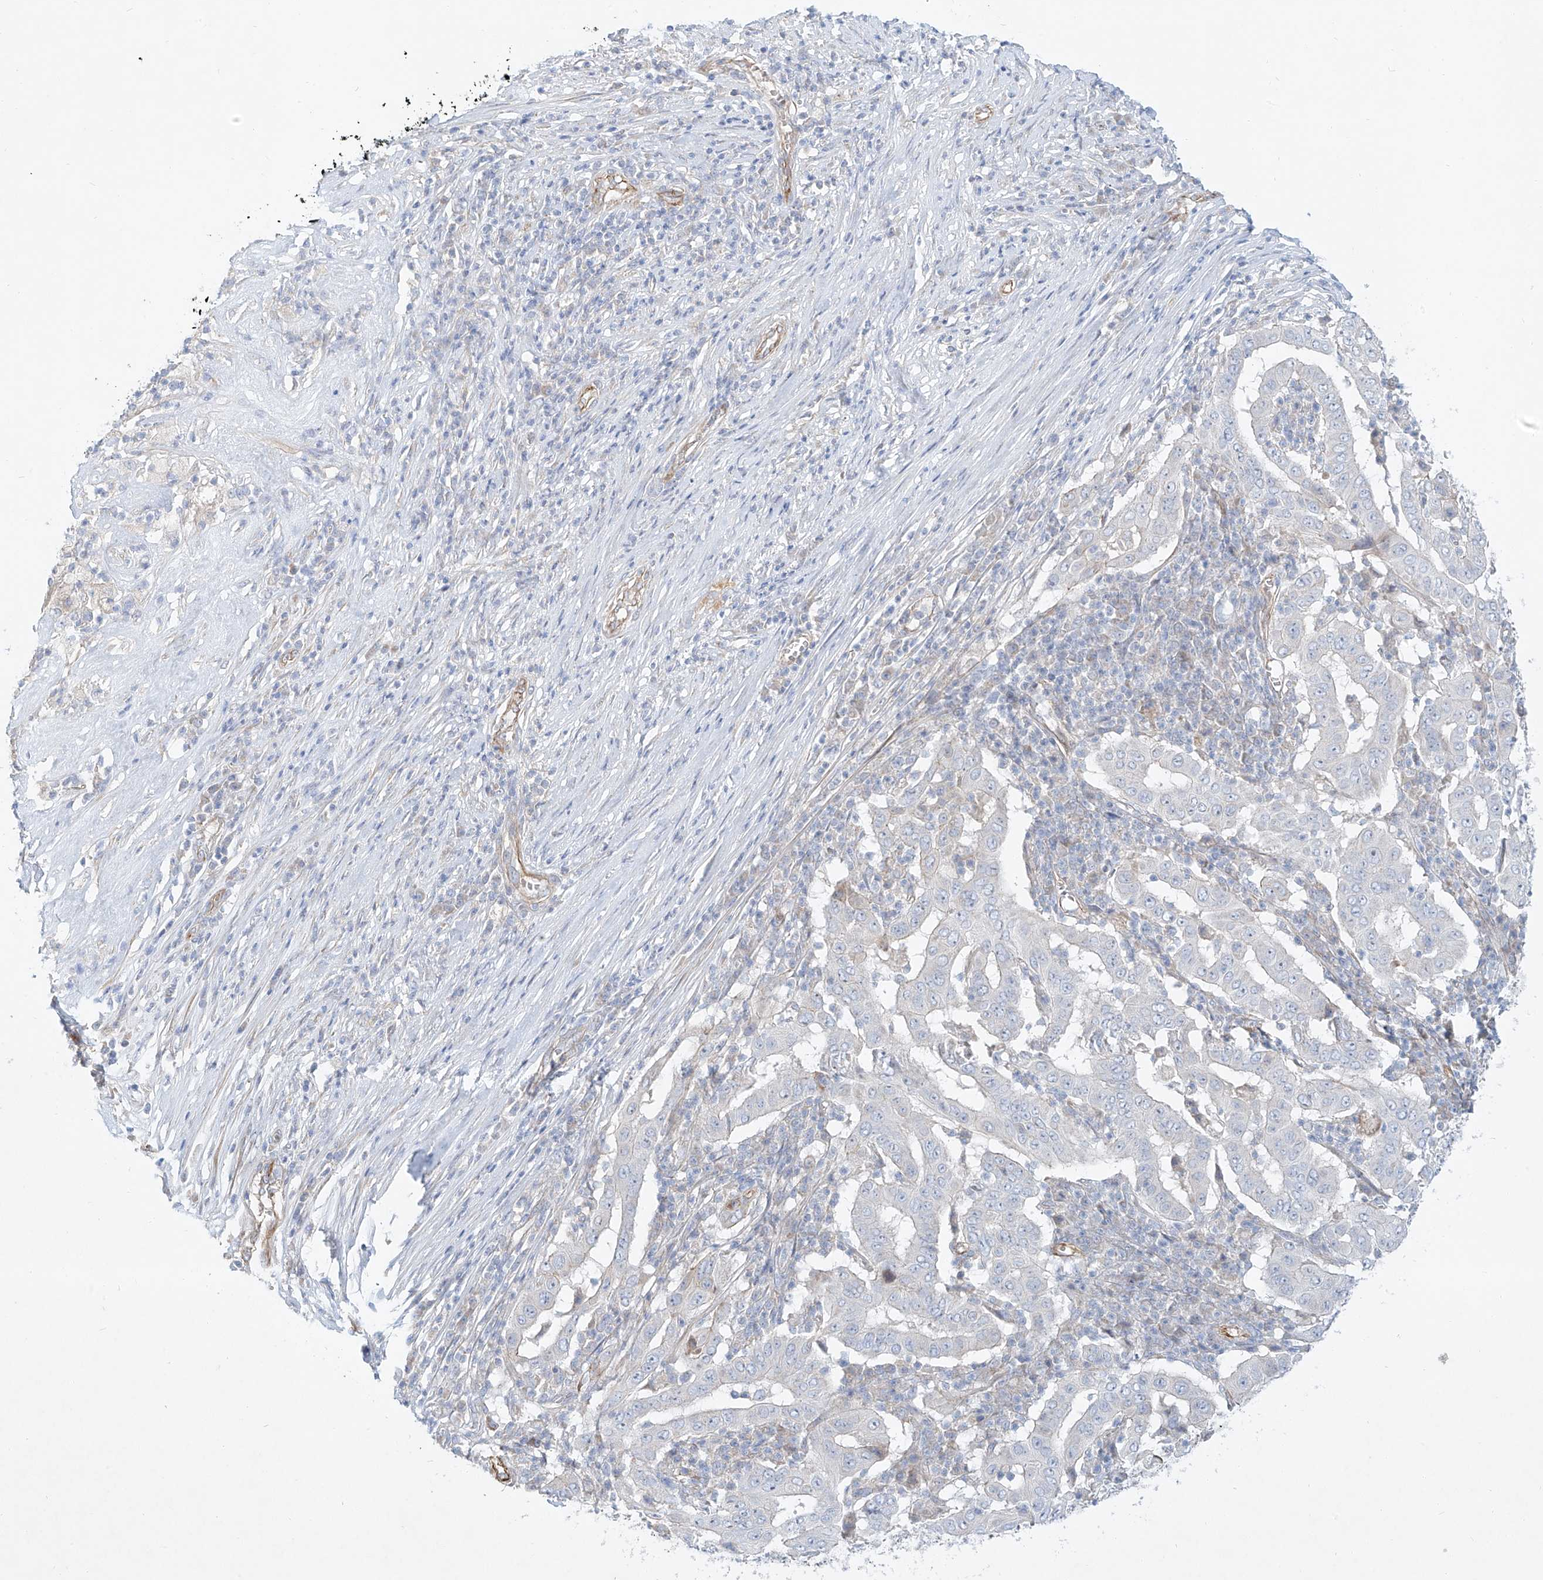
{"staining": {"intensity": "negative", "quantity": "none", "location": "none"}, "tissue": "pancreatic cancer", "cell_type": "Tumor cells", "image_type": "cancer", "snomed": [{"axis": "morphology", "description": "Adenocarcinoma, NOS"}, {"axis": "topography", "description": "Pancreas"}], "caption": "Immunohistochemistry of human adenocarcinoma (pancreatic) reveals no expression in tumor cells. (Stains: DAB IHC with hematoxylin counter stain, Microscopy: brightfield microscopy at high magnification).", "gene": "AJM1", "patient": {"sex": "male", "age": 63}}